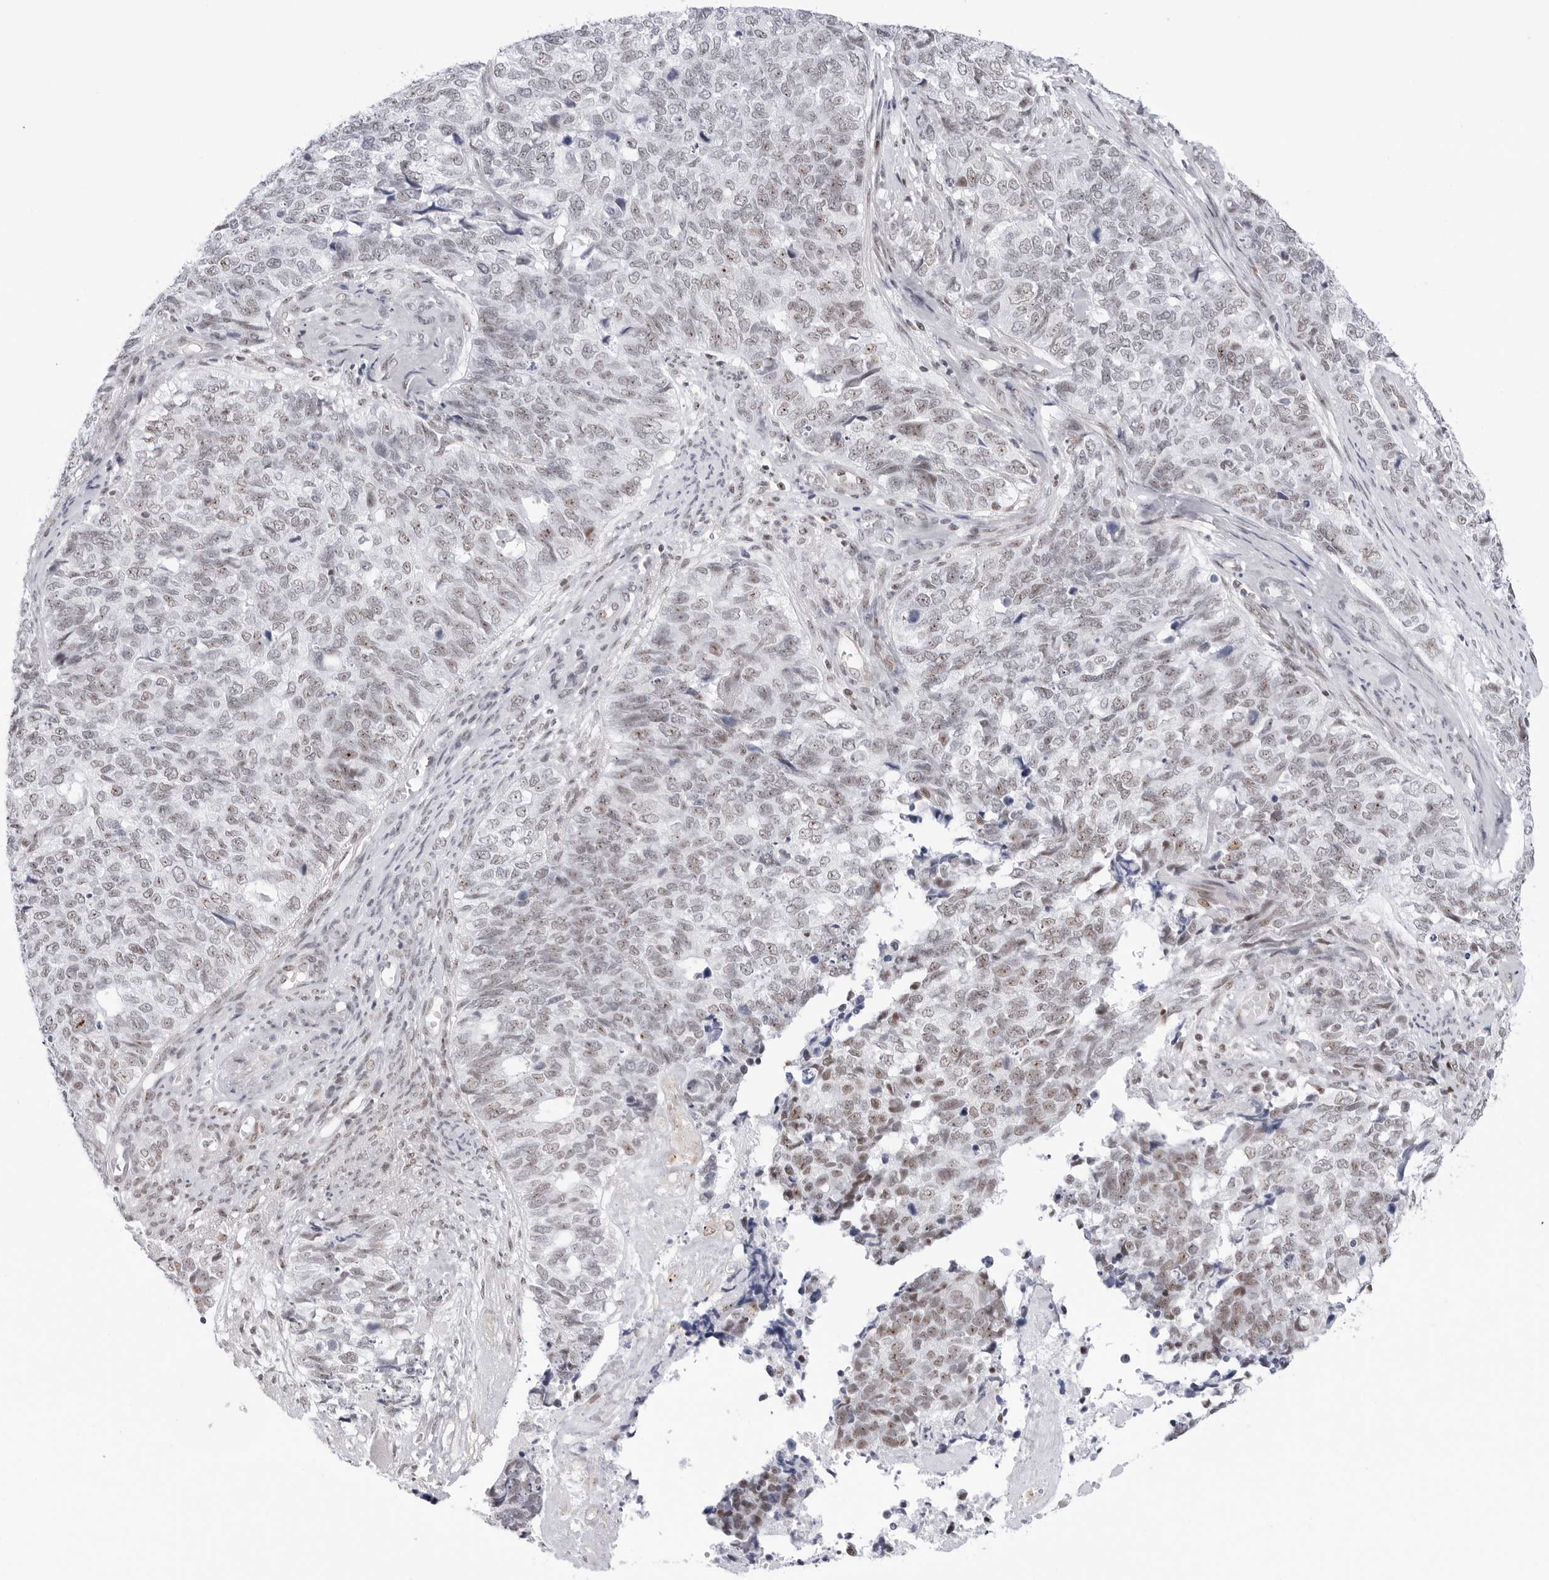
{"staining": {"intensity": "weak", "quantity": "25%-75%", "location": "nuclear"}, "tissue": "cervical cancer", "cell_type": "Tumor cells", "image_type": "cancer", "snomed": [{"axis": "morphology", "description": "Squamous cell carcinoma, NOS"}, {"axis": "topography", "description": "Cervix"}], "caption": "The photomicrograph displays staining of cervical cancer, revealing weak nuclear protein positivity (brown color) within tumor cells.", "gene": "C1orf162", "patient": {"sex": "female", "age": 63}}